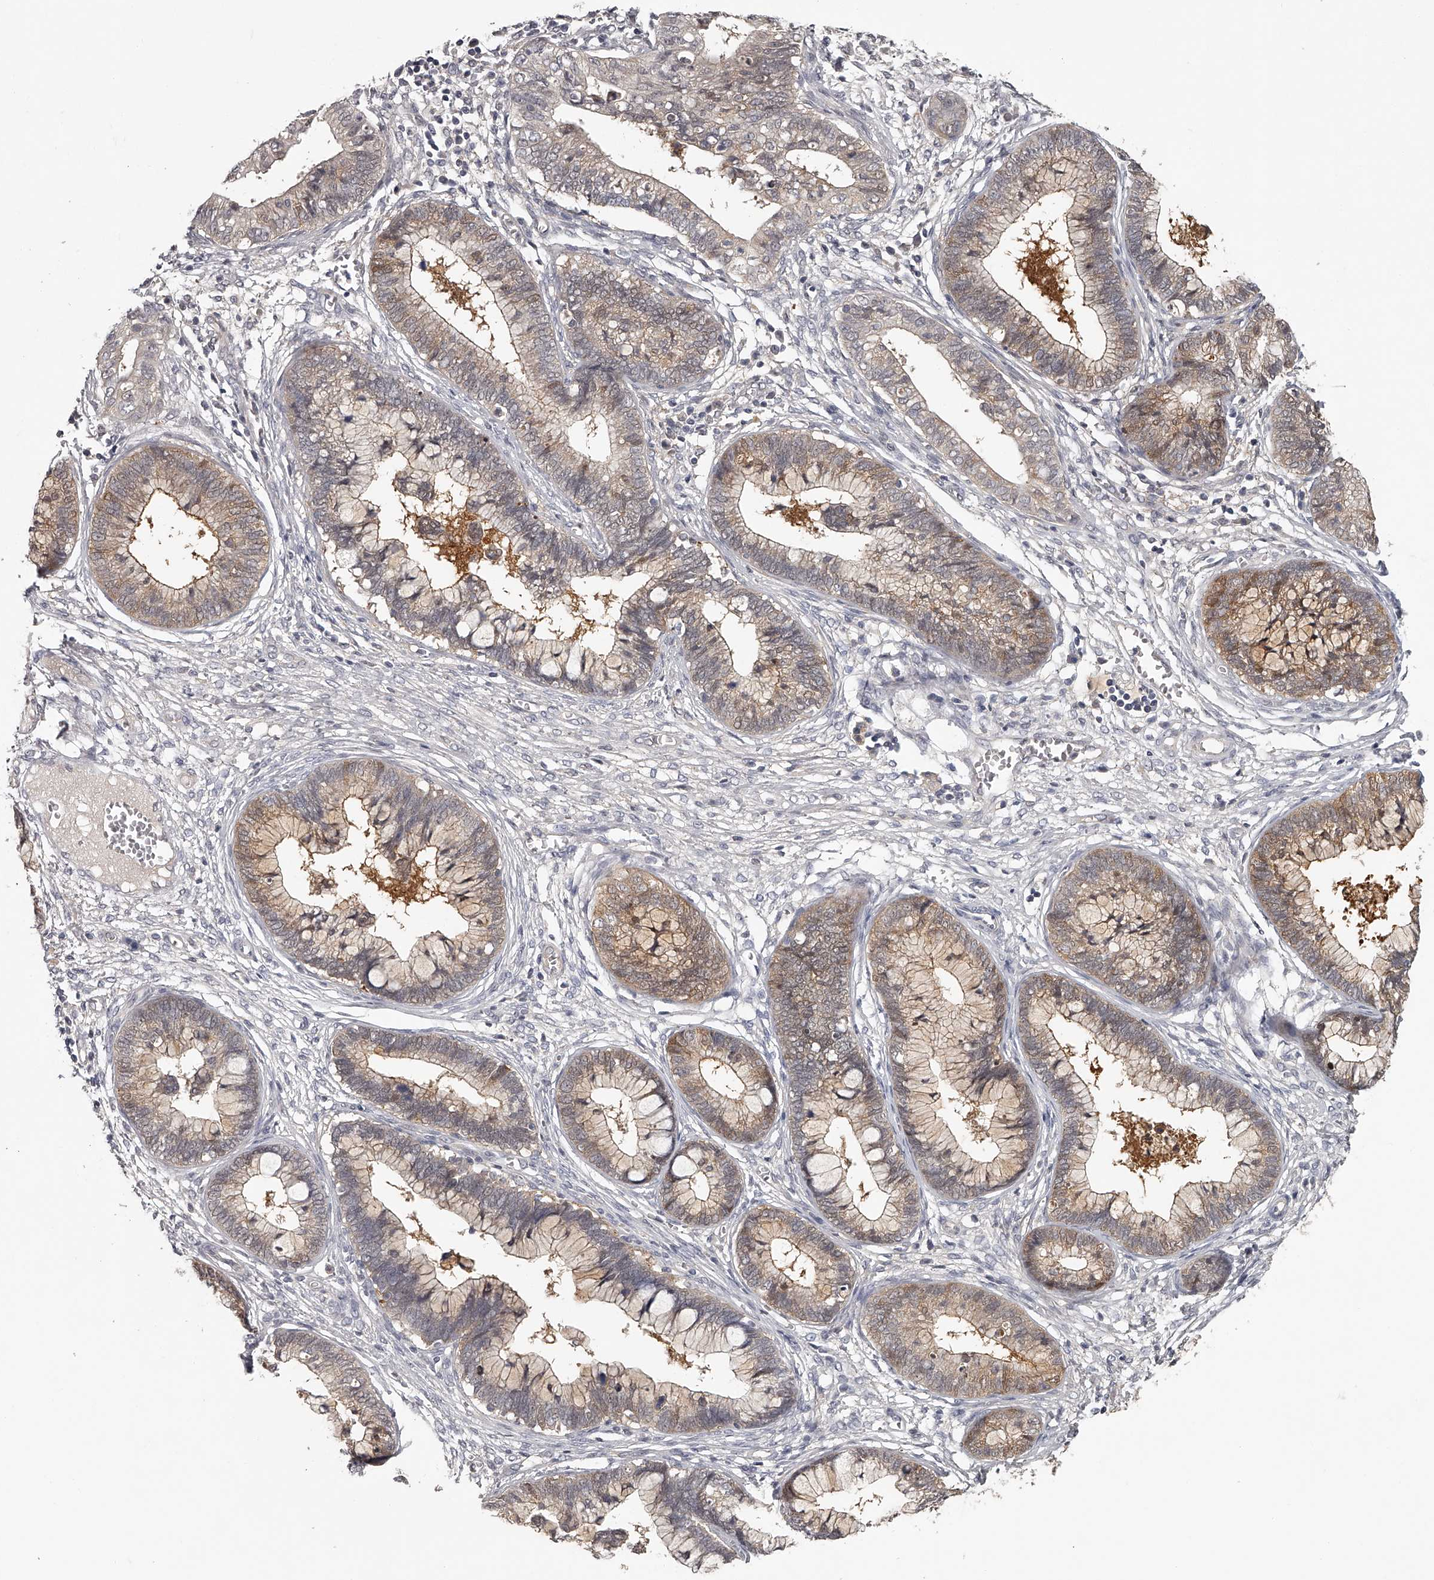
{"staining": {"intensity": "weak", "quantity": "25%-75%", "location": "cytoplasmic/membranous"}, "tissue": "cervical cancer", "cell_type": "Tumor cells", "image_type": "cancer", "snomed": [{"axis": "morphology", "description": "Adenocarcinoma, NOS"}, {"axis": "topography", "description": "Cervix"}], "caption": "Protein staining demonstrates weak cytoplasmic/membranous staining in approximately 25%-75% of tumor cells in cervical cancer (adenocarcinoma). (IHC, brightfield microscopy, high magnification).", "gene": "GGCT", "patient": {"sex": "female", "age": 44}}